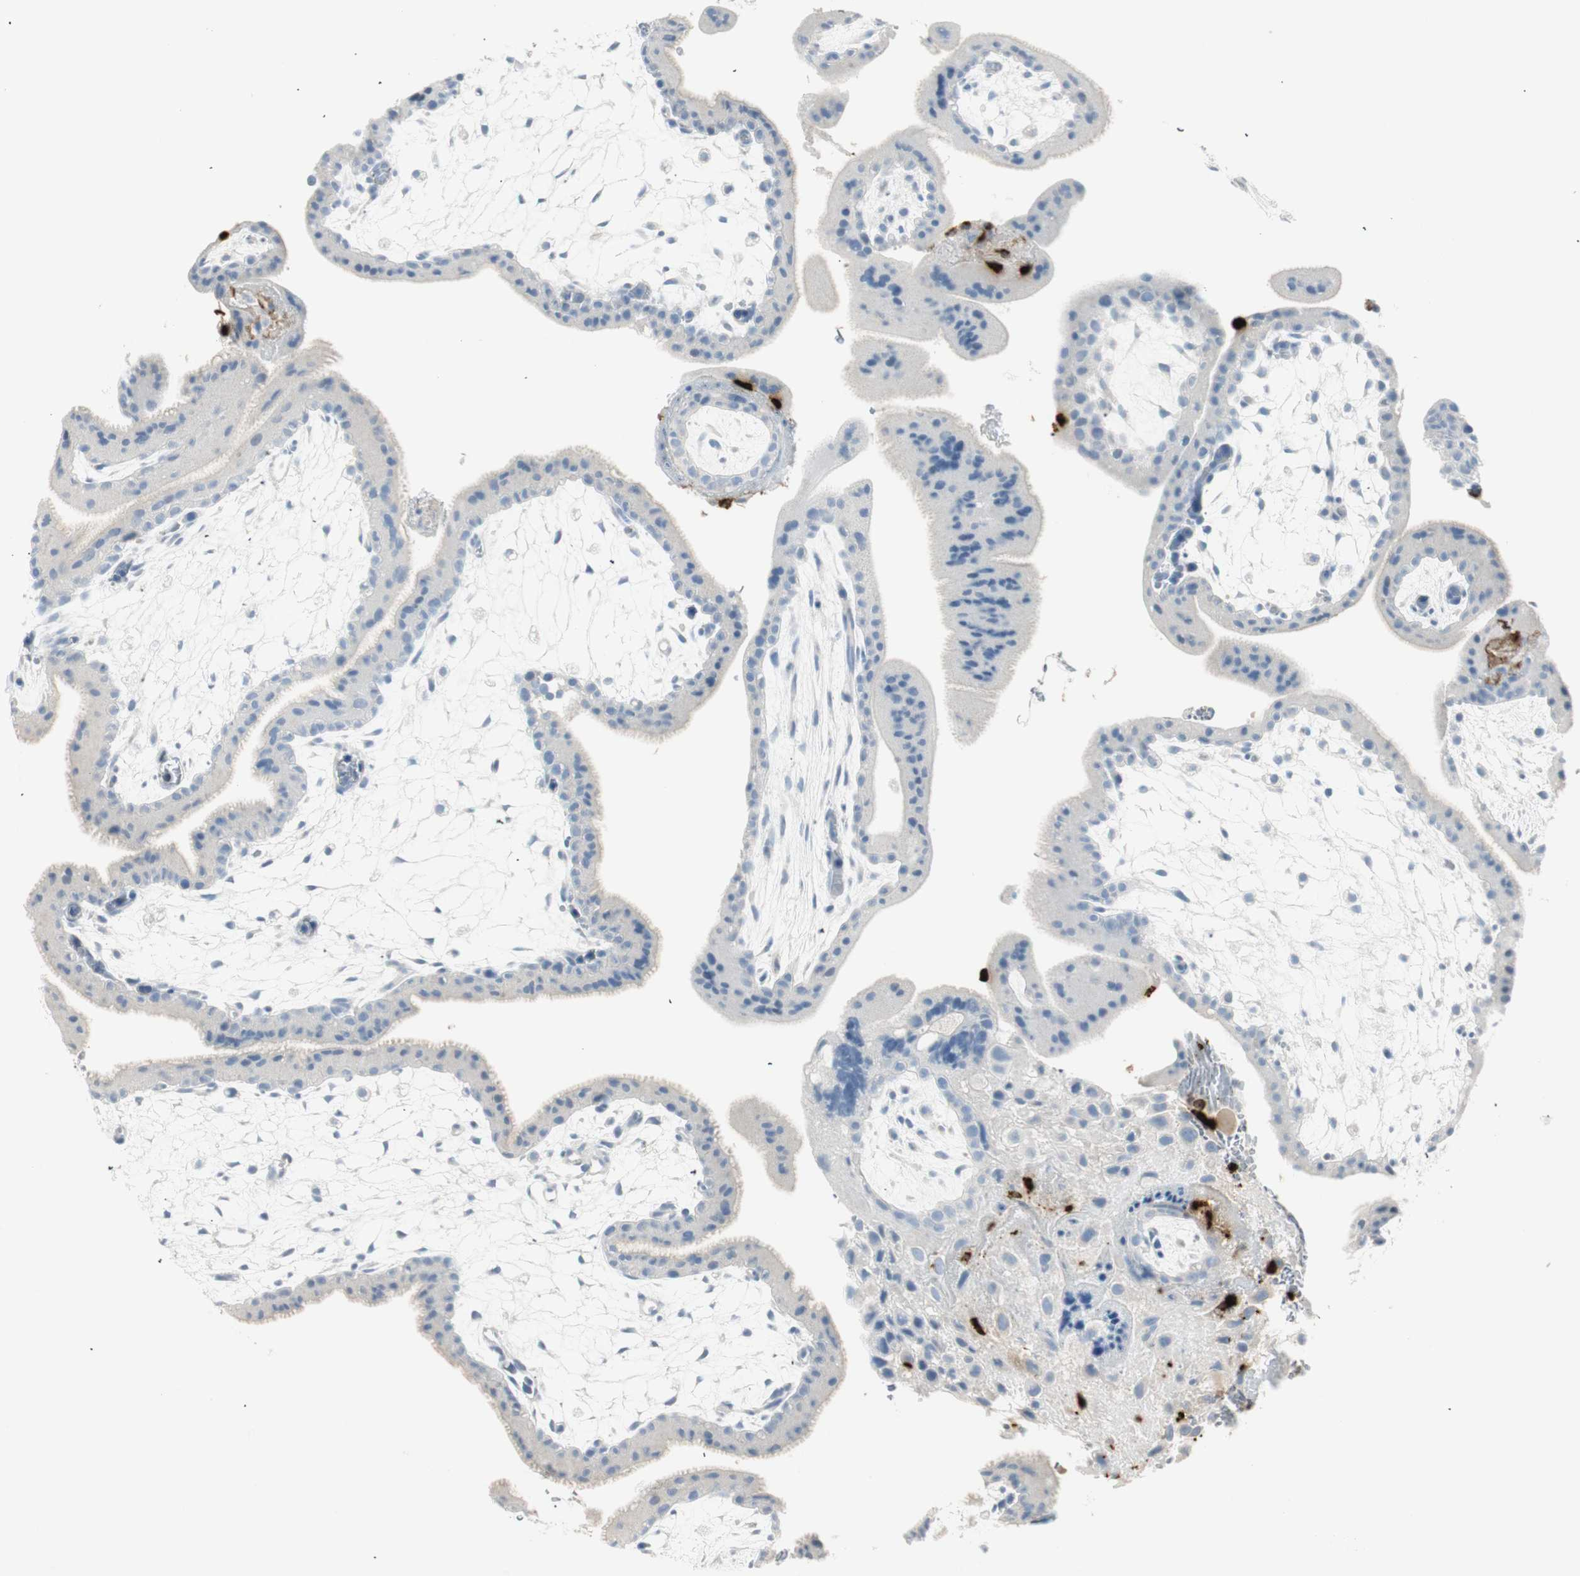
{"staining": {"intensity": "moderate", "quantity": ">75%", "location": "cytoplasmic/membranous"}, "tissue": "placenta", "cell_type": "Decidual cells", "image_type": "normal", "snomed": [{"axis": "morphology", "description": "Normal tissue, NOS"}, {"axis": "topography", "description": "Placenta"}], "caption": "Decidual cells show moderate cytoplasmic/membranous positivity in approximately >75% of cells in normal placenta.", "gene": "PRTN3", "patient": {"sex": "female", "age": 35}}